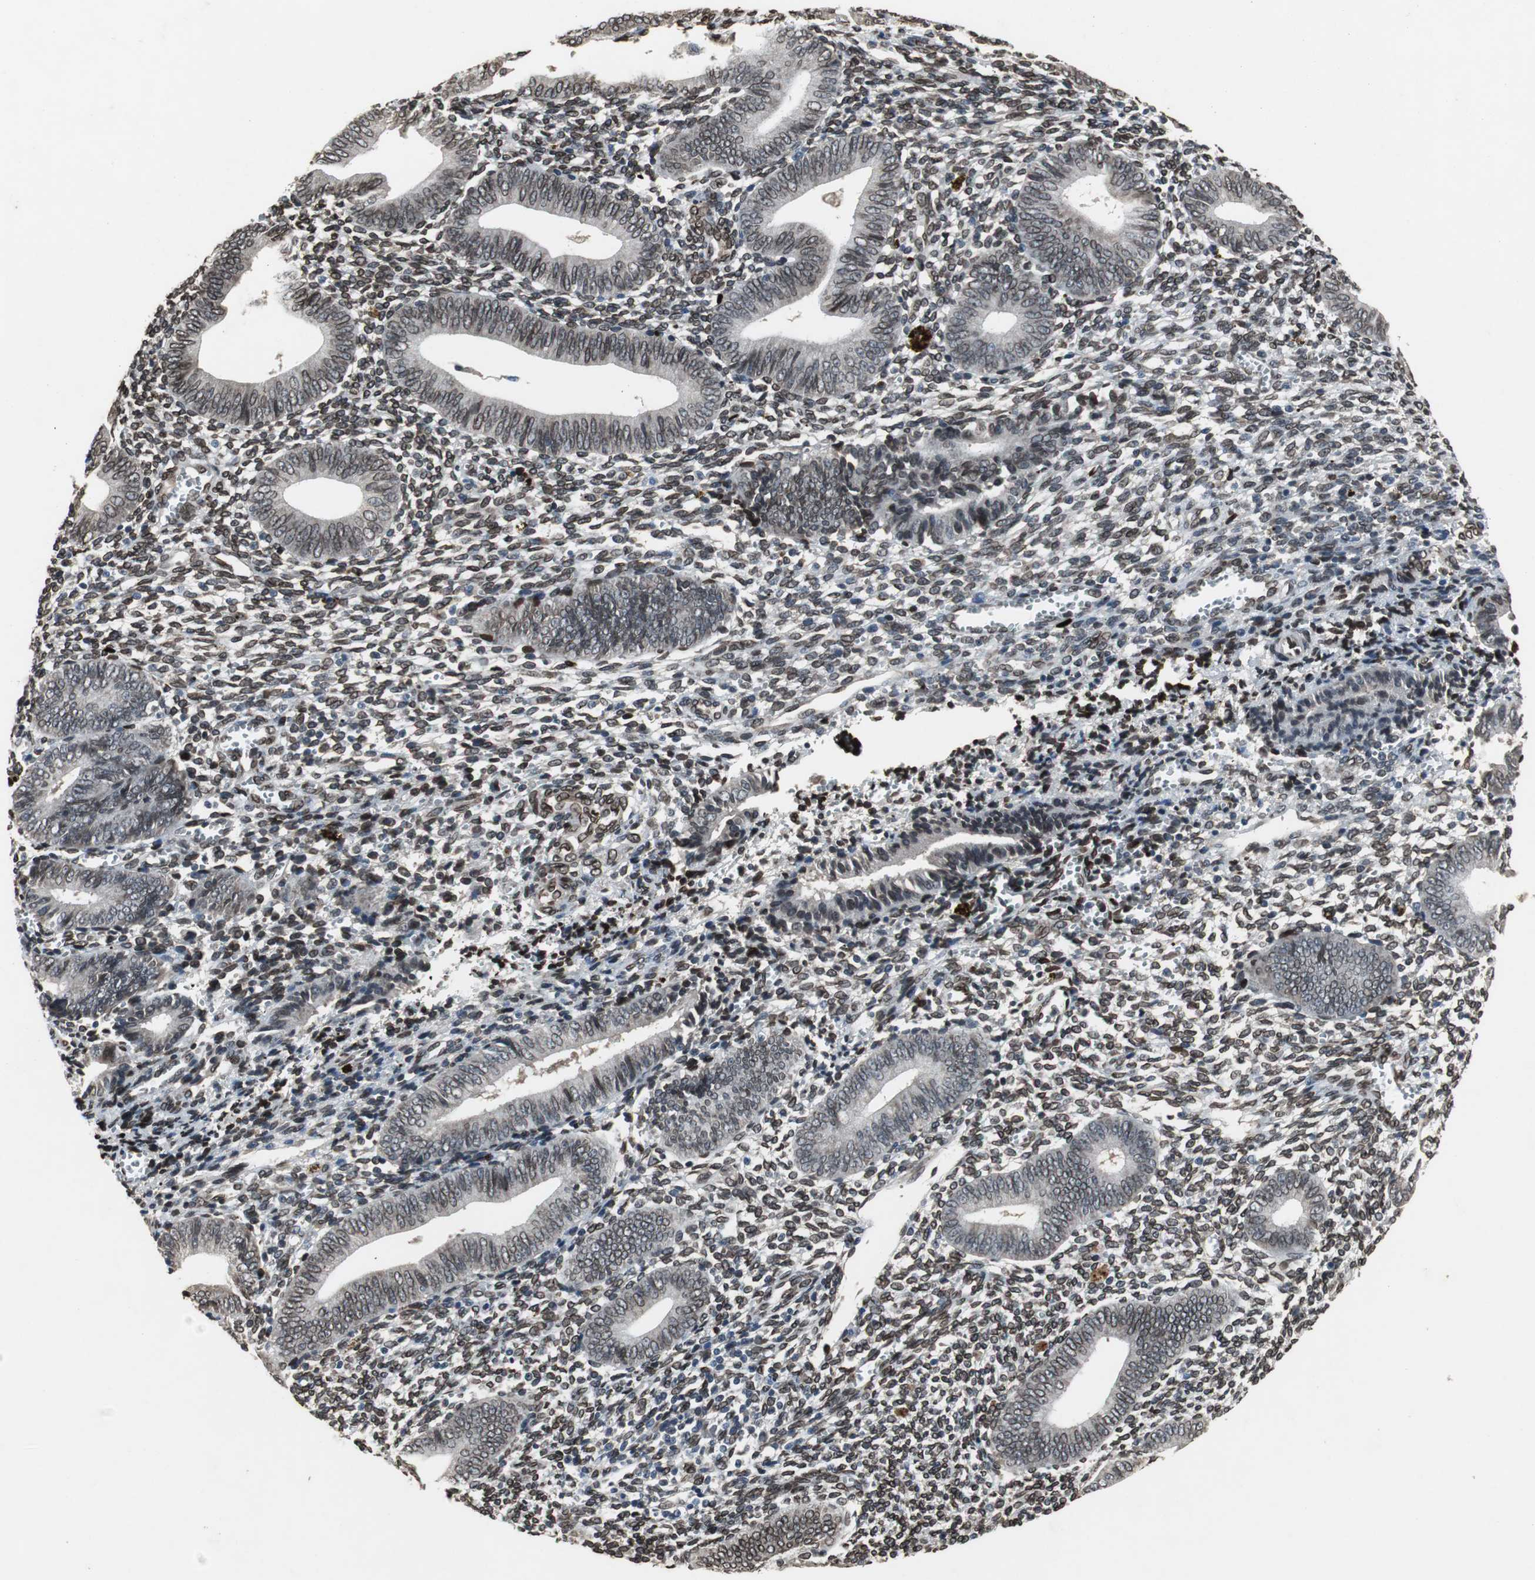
{"staining": {"intensity": "strong", "quantity": ">75%", "location": "cytoplasmic/membranous,nuclear"}, "tissue": "endometrium", "cell_type": "Cells in endometrial stroma", "image_type": "normal", "snomed": [{"axis": "morphology", "description": "Normal tissue, NOS"}, {"axis": "topography", "description": "Uterus"}, {"axis": "topography", "description": "Endometrium"}], "caption": "Endometrium was stained to show a protein in brown. There is high levels of strong cytoplasmic/membranous,nuclear staining in about >75% of cells in endometrial stroma.", "gene": "LMNA", "patient": {"sex": "female", "age": 33}}